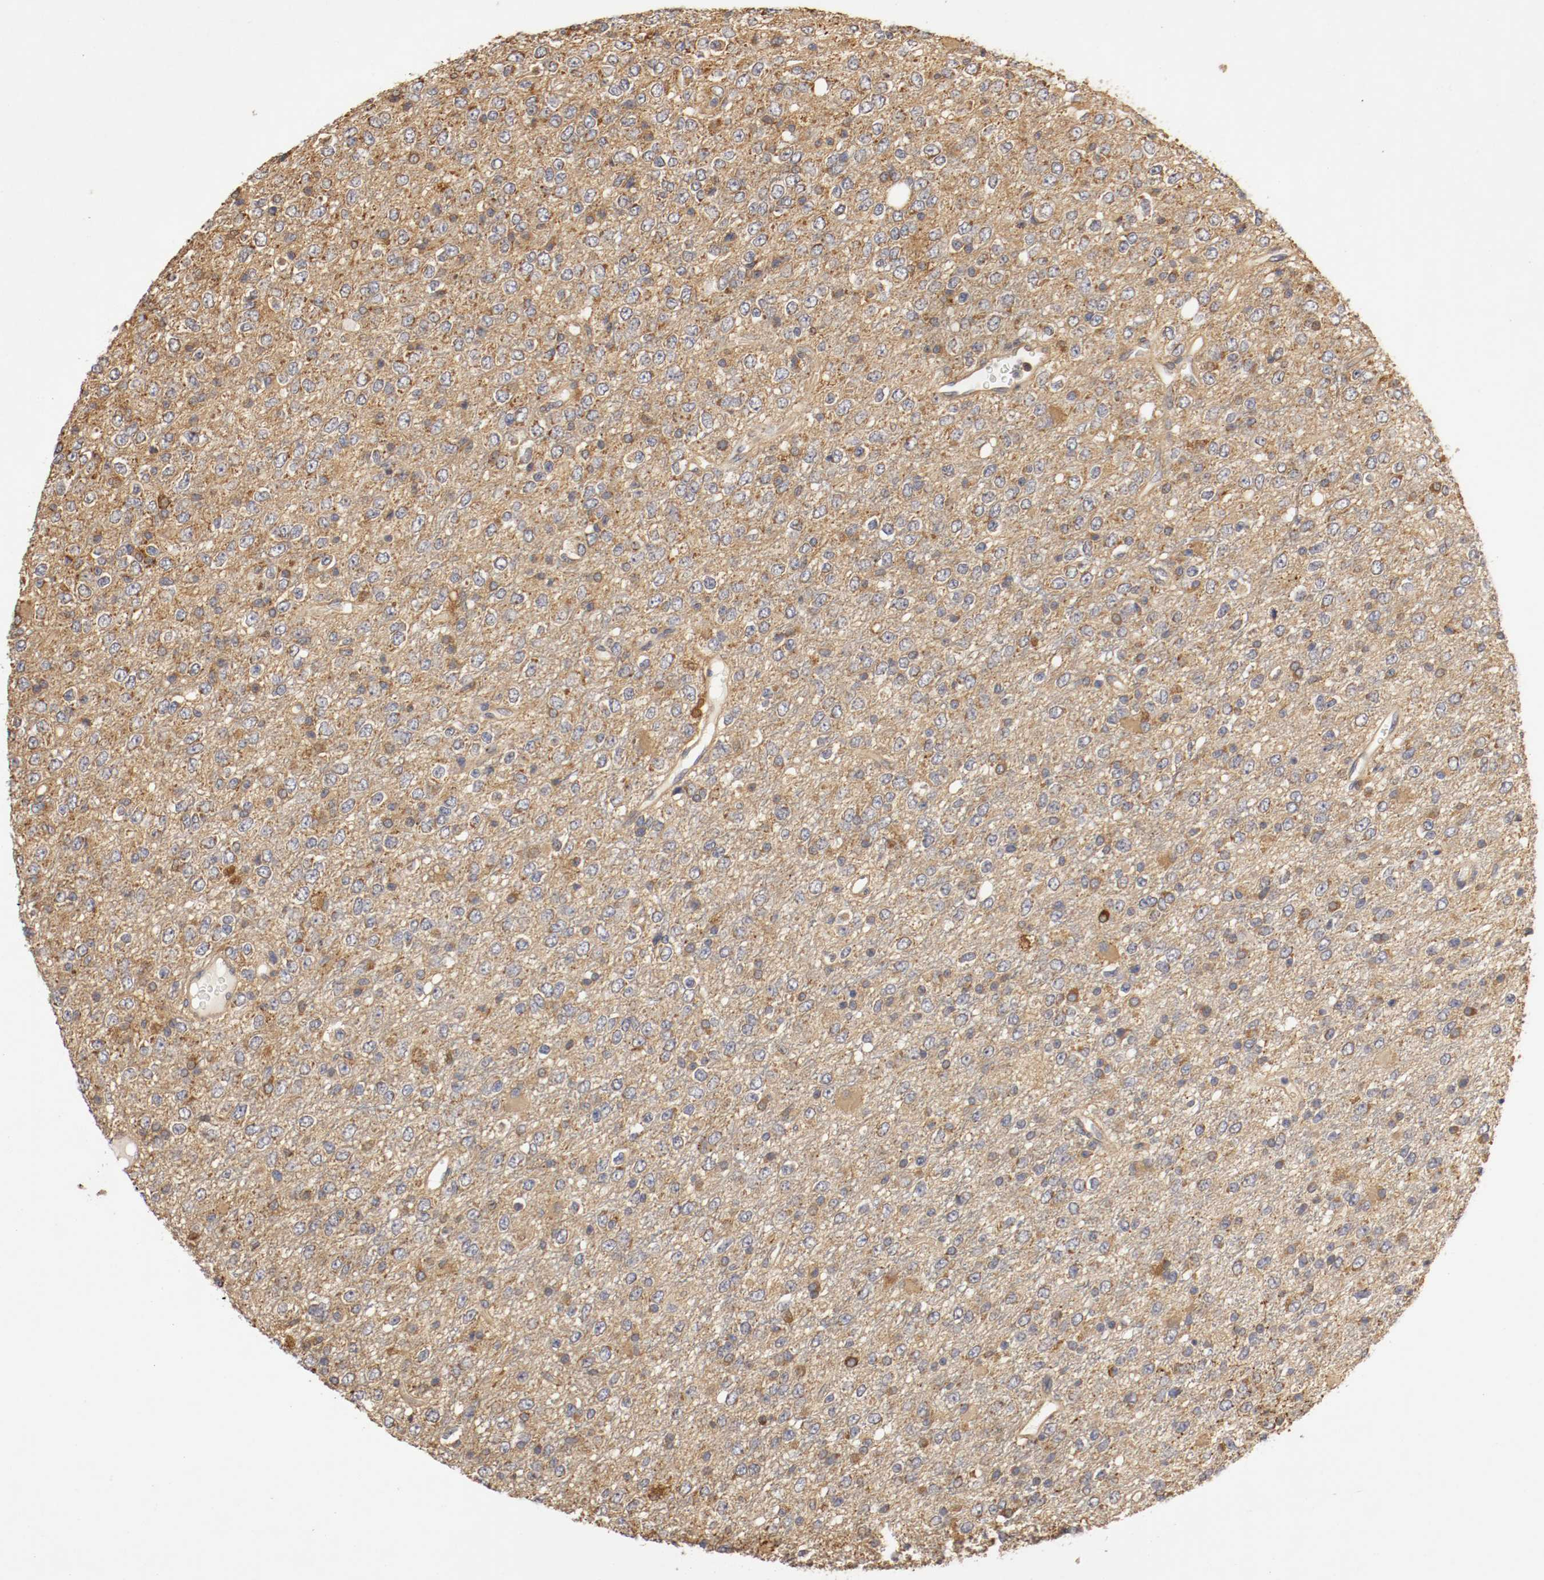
{"staining": {"intensity": "moderate", "quantity": ">75%", "location": "cytoplasmic/membranous"}, "tissue": "glioma", "cell_type": "Tumor cells", "image_type": "cancer", "snomed": [{"axis": "morphology", "description": "Glioma, malignant, High grade"}, {"axis": "topography", "description": "pancreas cauda"}], "caption": "An immunohistochemistry (IHC) histopathology image of neoplastic tissue is shown. Protein staining in brown labels moderate cytoplasmic/membranous positivity in malignant glioma (high-grade) within tumor cells.", "gene": "VEZT", "patient": {"sex": "male", "age": 60}}